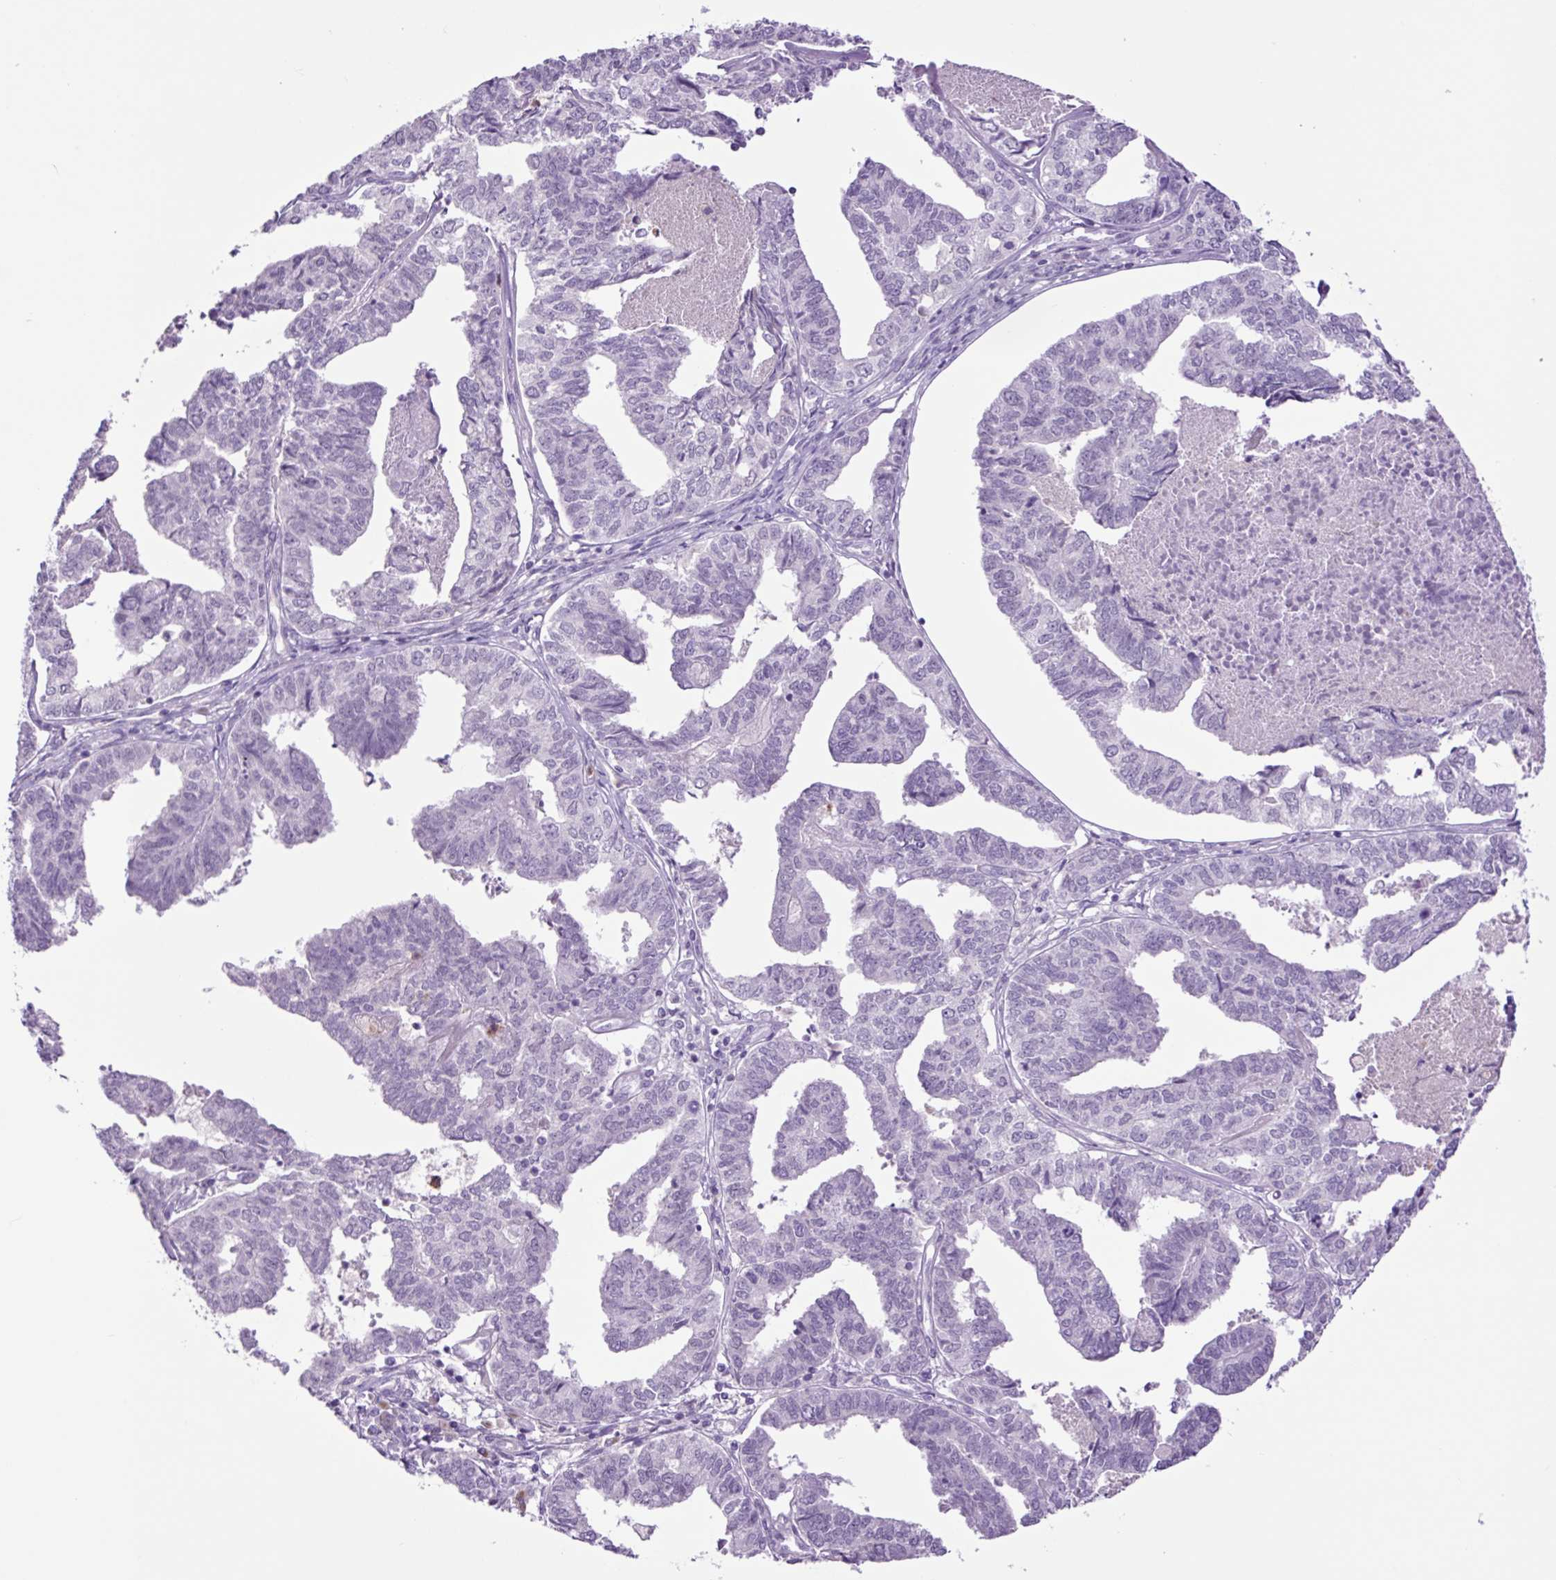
{"staining": {"intensity": "negative", "quantity": "none", "location": "none"}, "tissue": "endometrial cancer", "cell_type": "Tumor cells", "image_type": "cancer", "snomed": [{"axis": "morphology", "description": "Adenocarcinoma, NOS"}, {"axis": "topography", "description": "Endometrium"}], "caption": "High magnification brightfield microscopy of endometrial adenocarcinoma stained with DAB (brown) and counterstained with hematoxylin (blue): tumor cells show no significant positivity.", "gene": "MFSD3", "patient": {"sex": "female", "age": 73}}